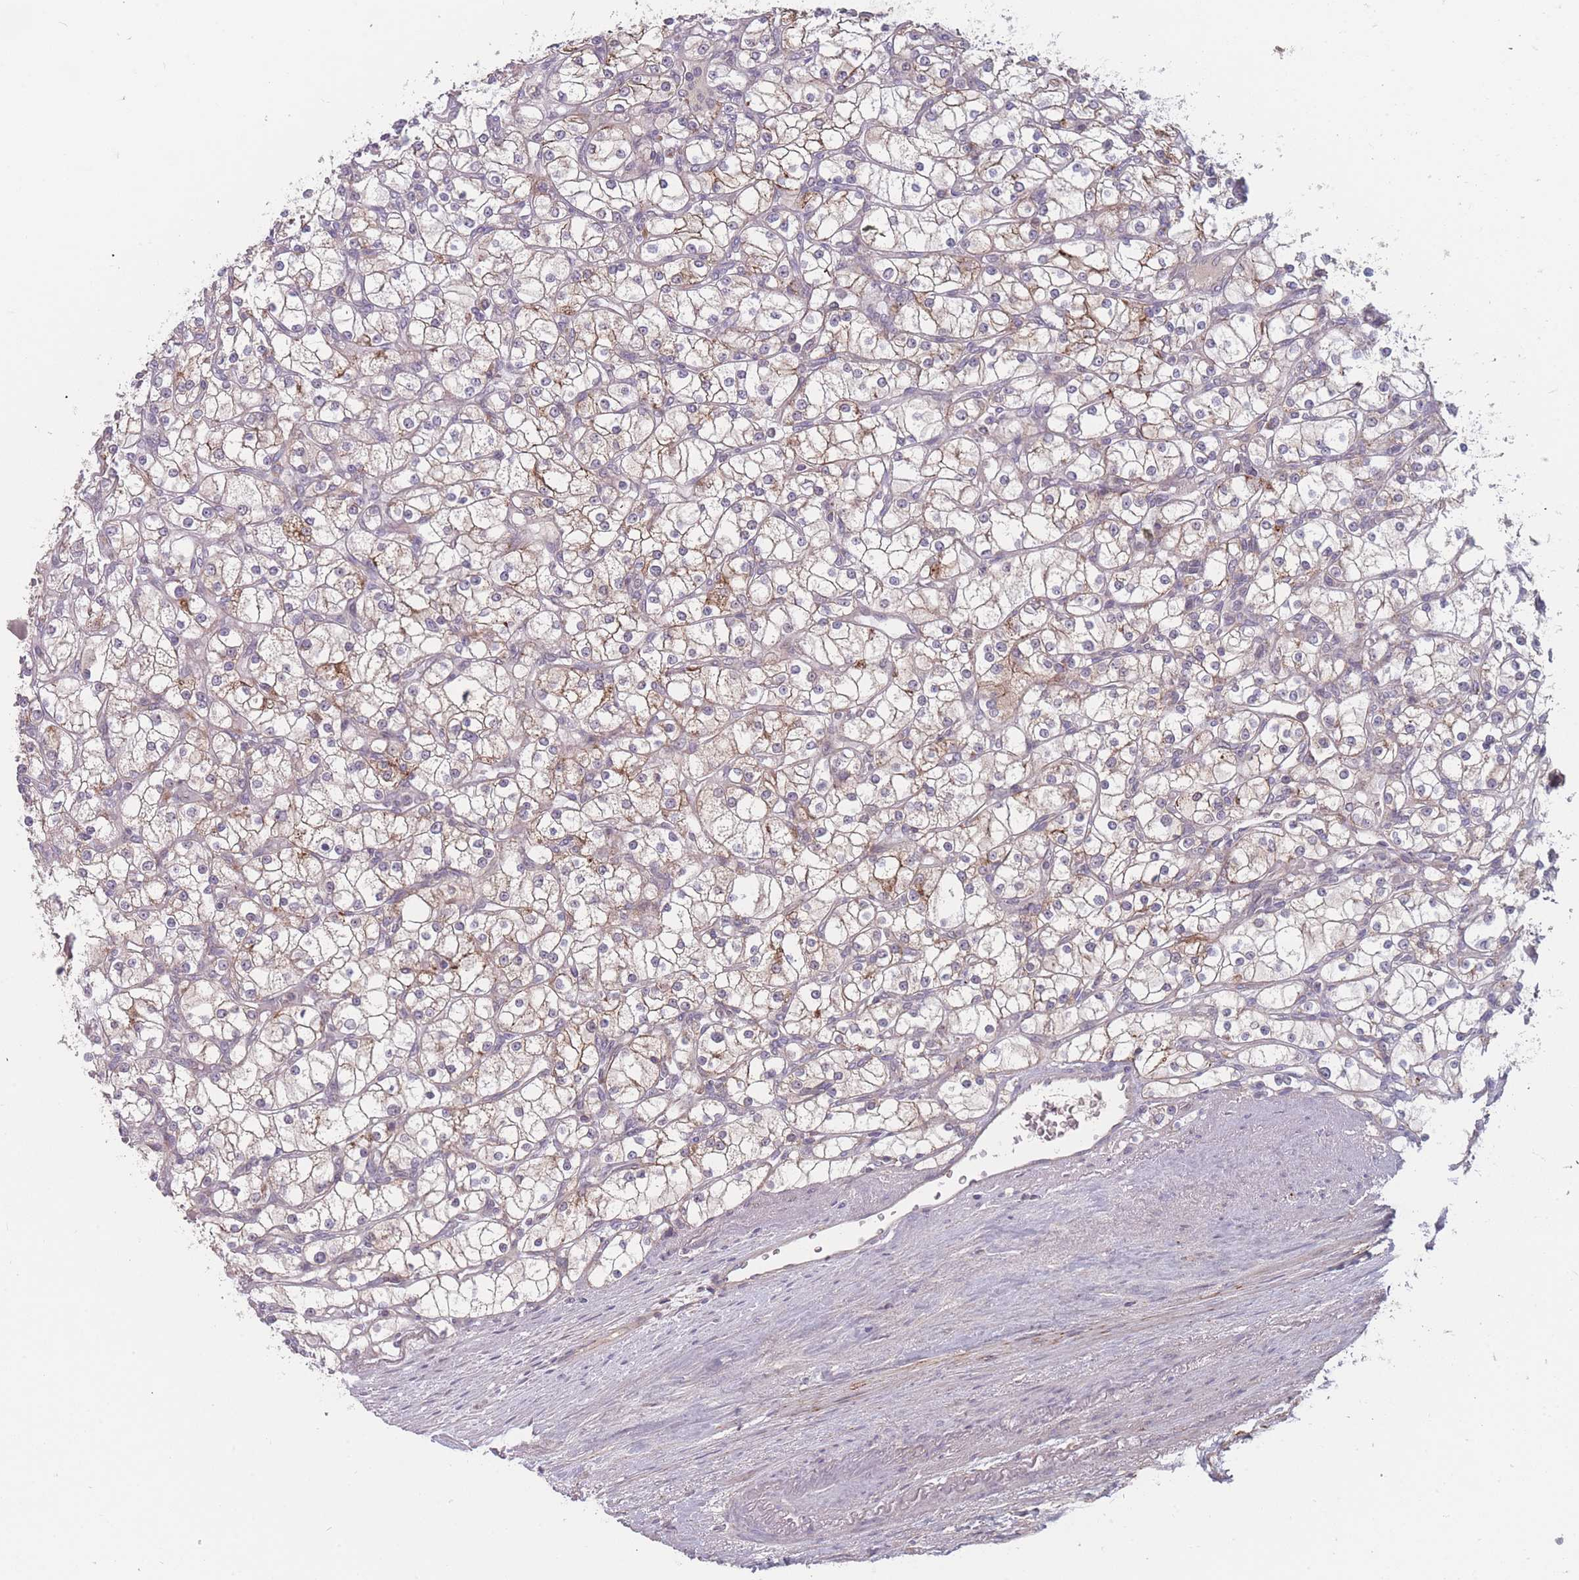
{"staining": {"intensity": "weak", "quantity": ">75%", "location": "cytoplasmic/membranous"}, "tissue": "renal cancer", "cell_type": "Tumor cells", "image_type": "cancer", "snomed": [{"axis": "morphology", "description": "Adenocarcinoma, NOS"}, {"axis": "topography", "description": "Kidney"}], "caption": "A histopathology image of human adenocarcinoma (renal) stained for a protein shows weak cytoplasmic/membranous brown staining in tumor cells.", "gene": "TMEM232", "patient": {"sex": "male", "age": 80}}